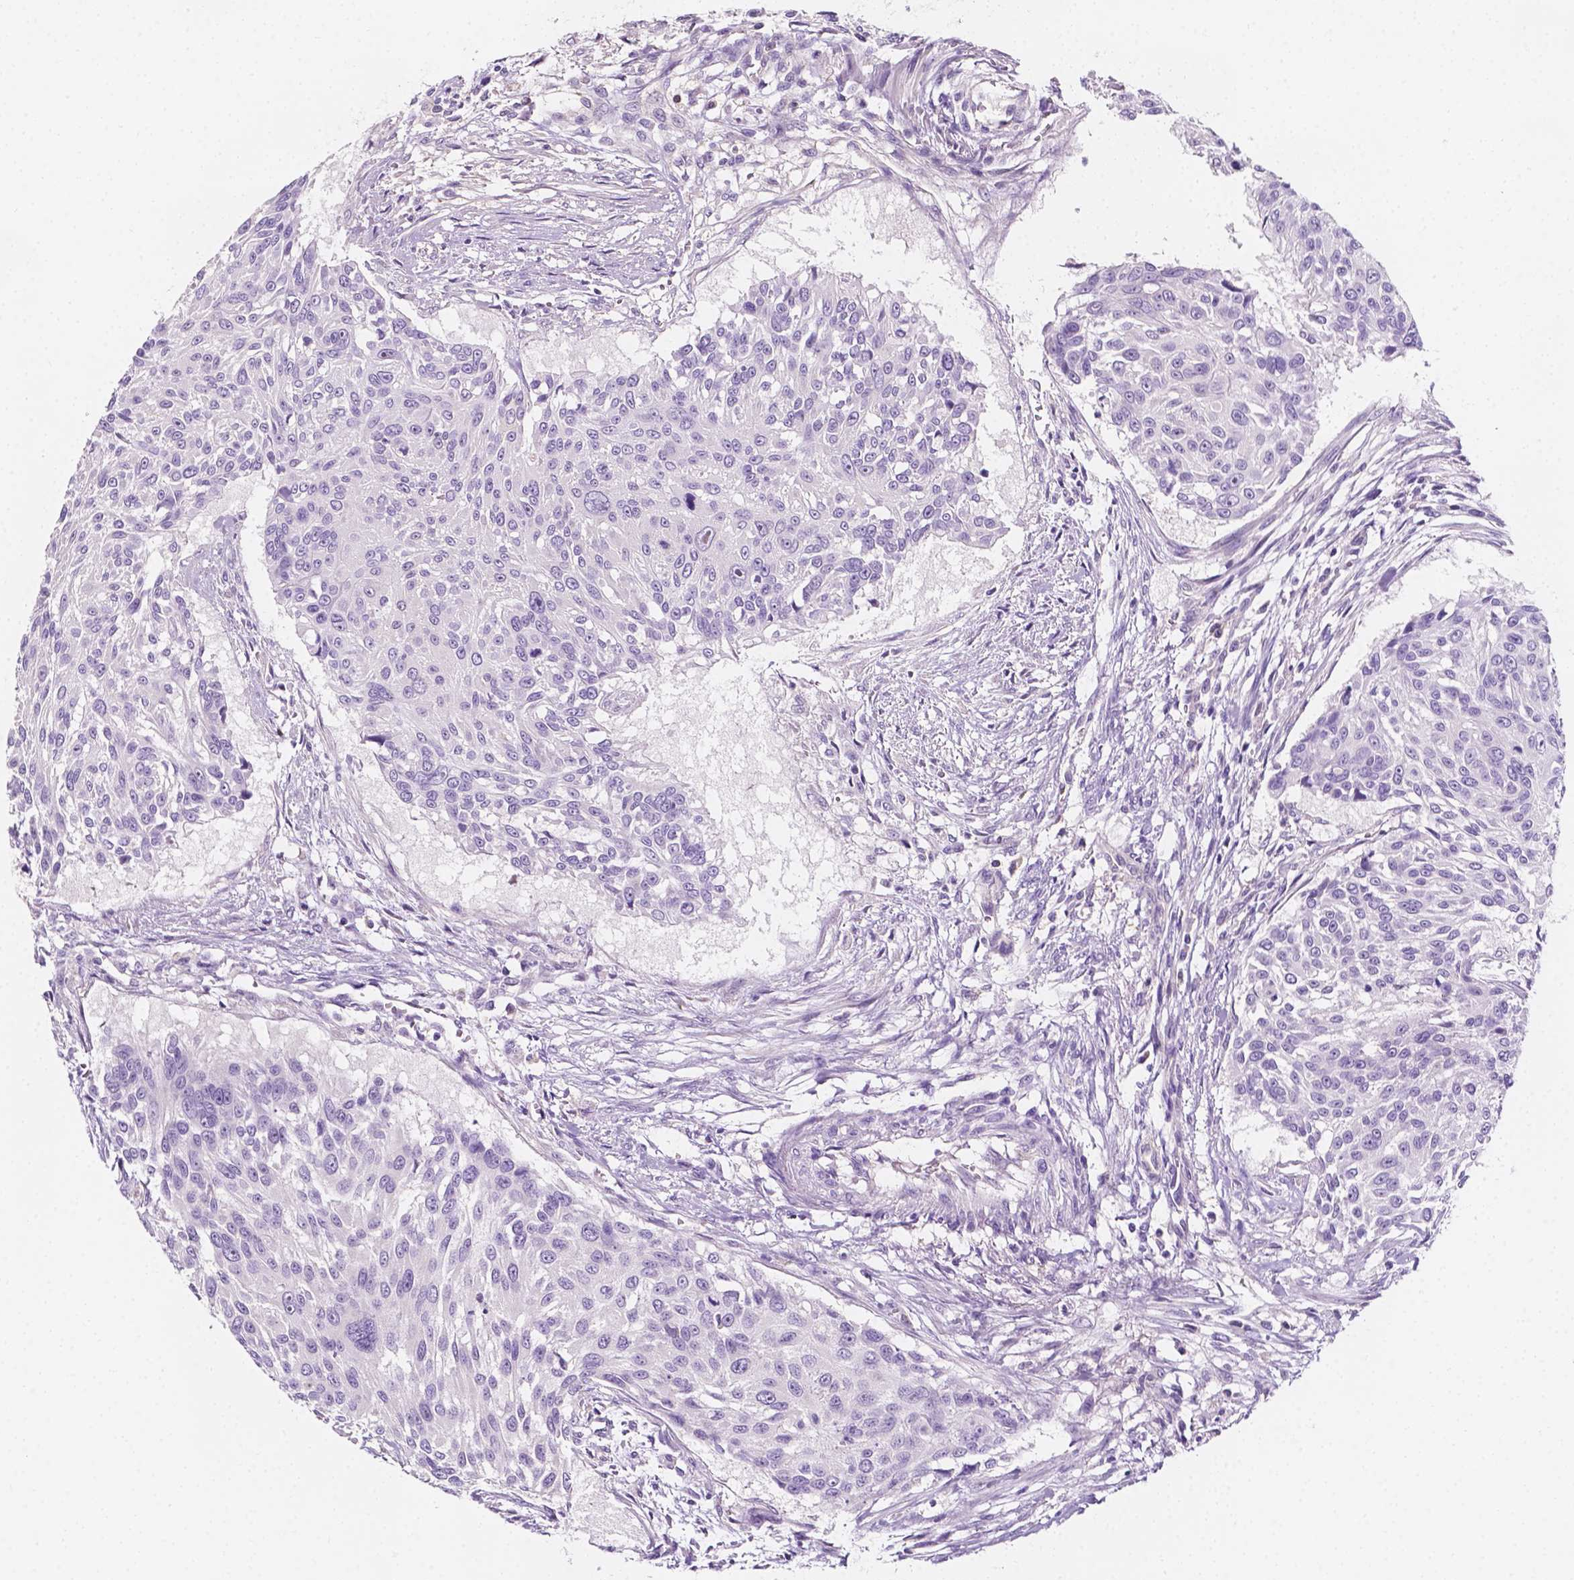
{"staining": {"intensity": "negative", "quantity": "none", "location": "none"}, "tissue": "urothelial cancer", "cell_type": "Tumor cells", "image_type": "cancer", "snomed": [{"axis": "morphology", "description": "Urothelial carcinoma, NOS"}, {"axis": "topography", "description": "Urinary bladder"}], "caption": "Immunohistochemical staining of human urothelial cancer reveals no significant staining in tumor cells.", "gene": "SIRT2", "patient": {"sex": "male", "age": 55}}